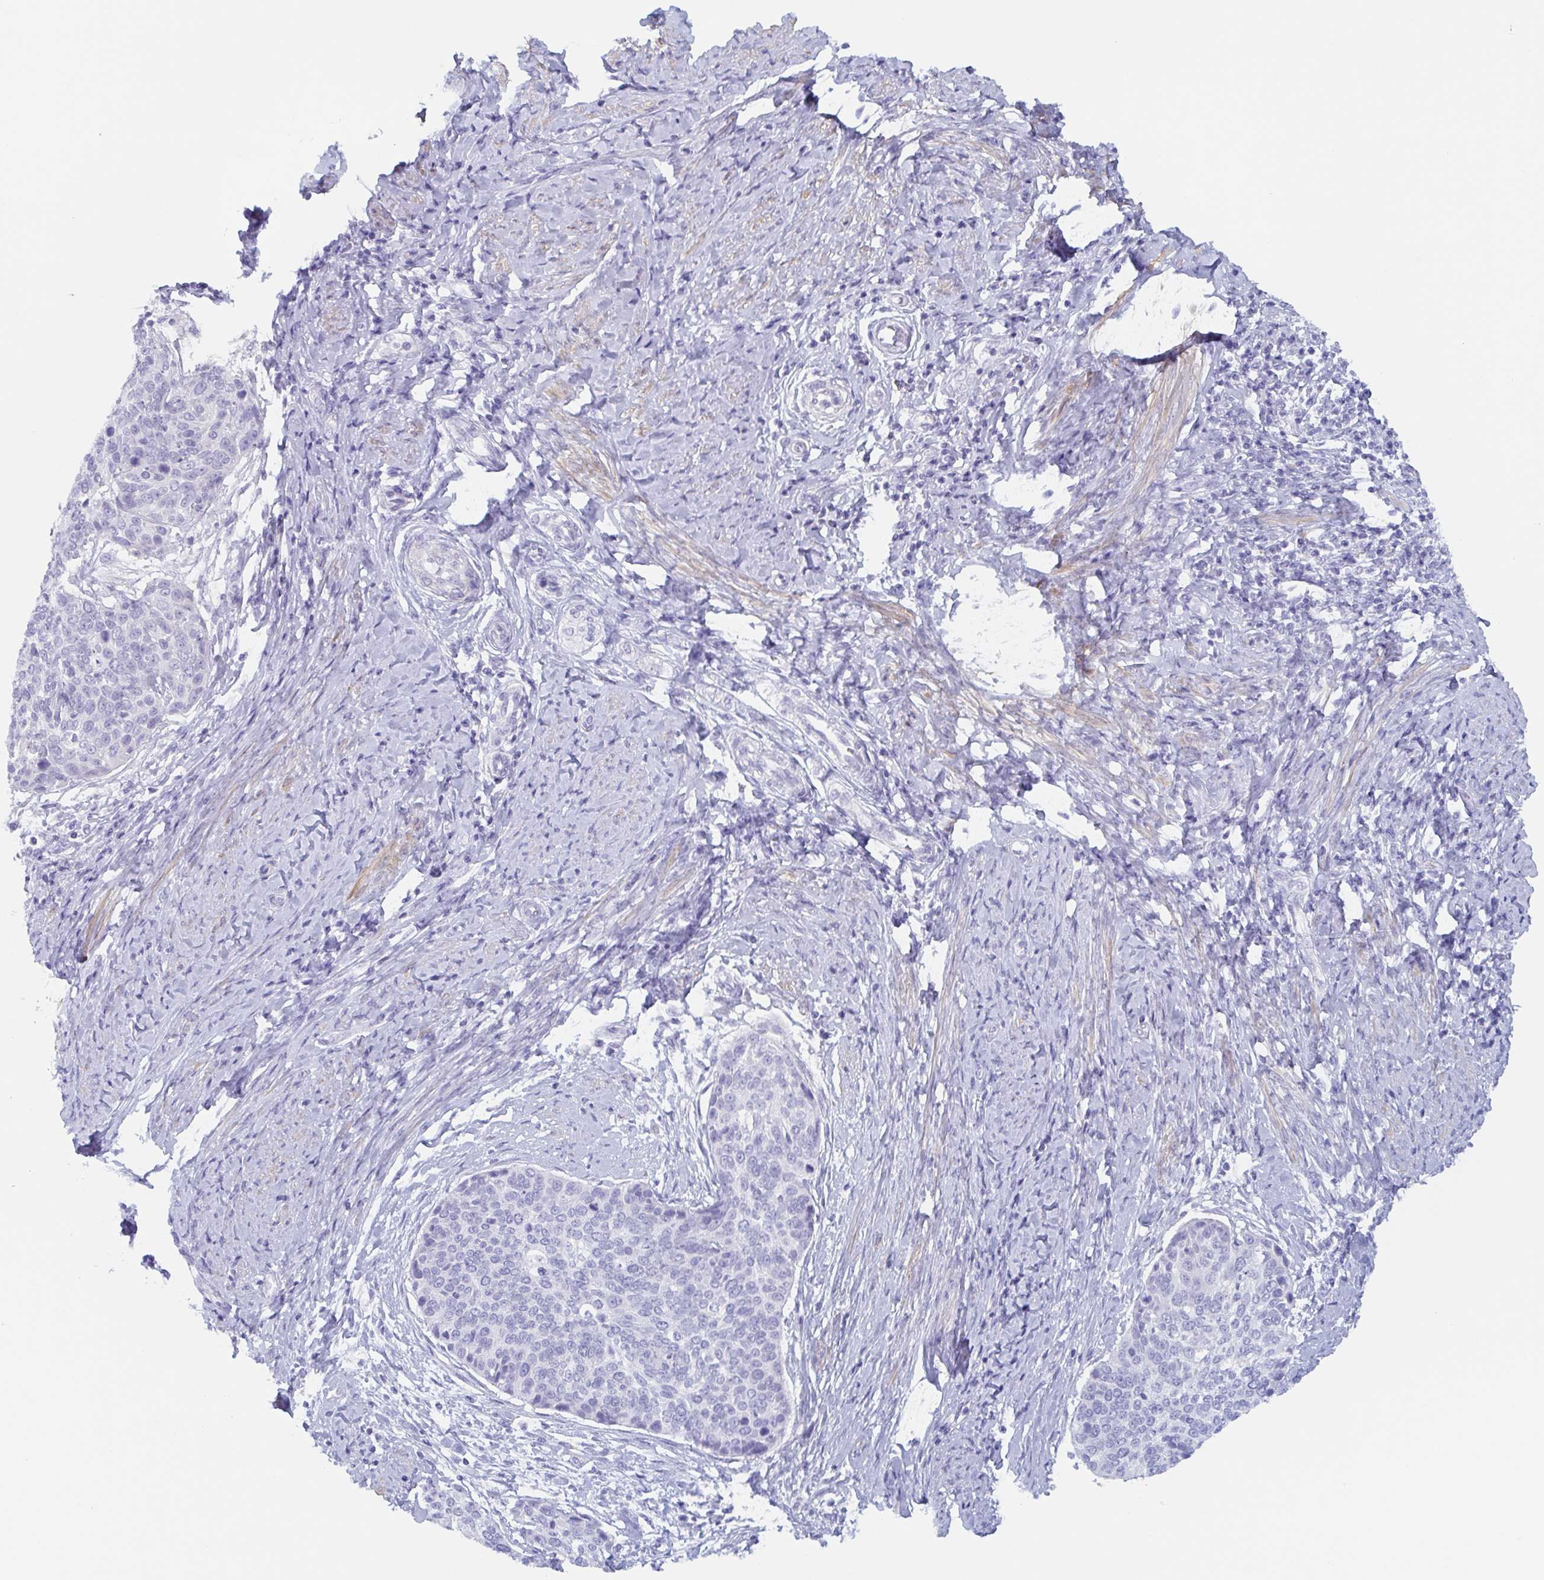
{"staining": {"intensity": "negative", "quantity": "none", "location": "none"}, "tissue": "cervical cancer", "cell_type": "Tumor cells", "image_type": "cancer", "snomed": [{"axis": "morphology", "description": "Squamous cell carcinoma, NOS"}, {"axis": "topography", "description": "Cervix"}], "caption": "There is no significant staining in tumor cells of squamous cell carcinoma (cervical).", "gene": "TAGLN3", "patient": {"sex": "female", "age": 69}}